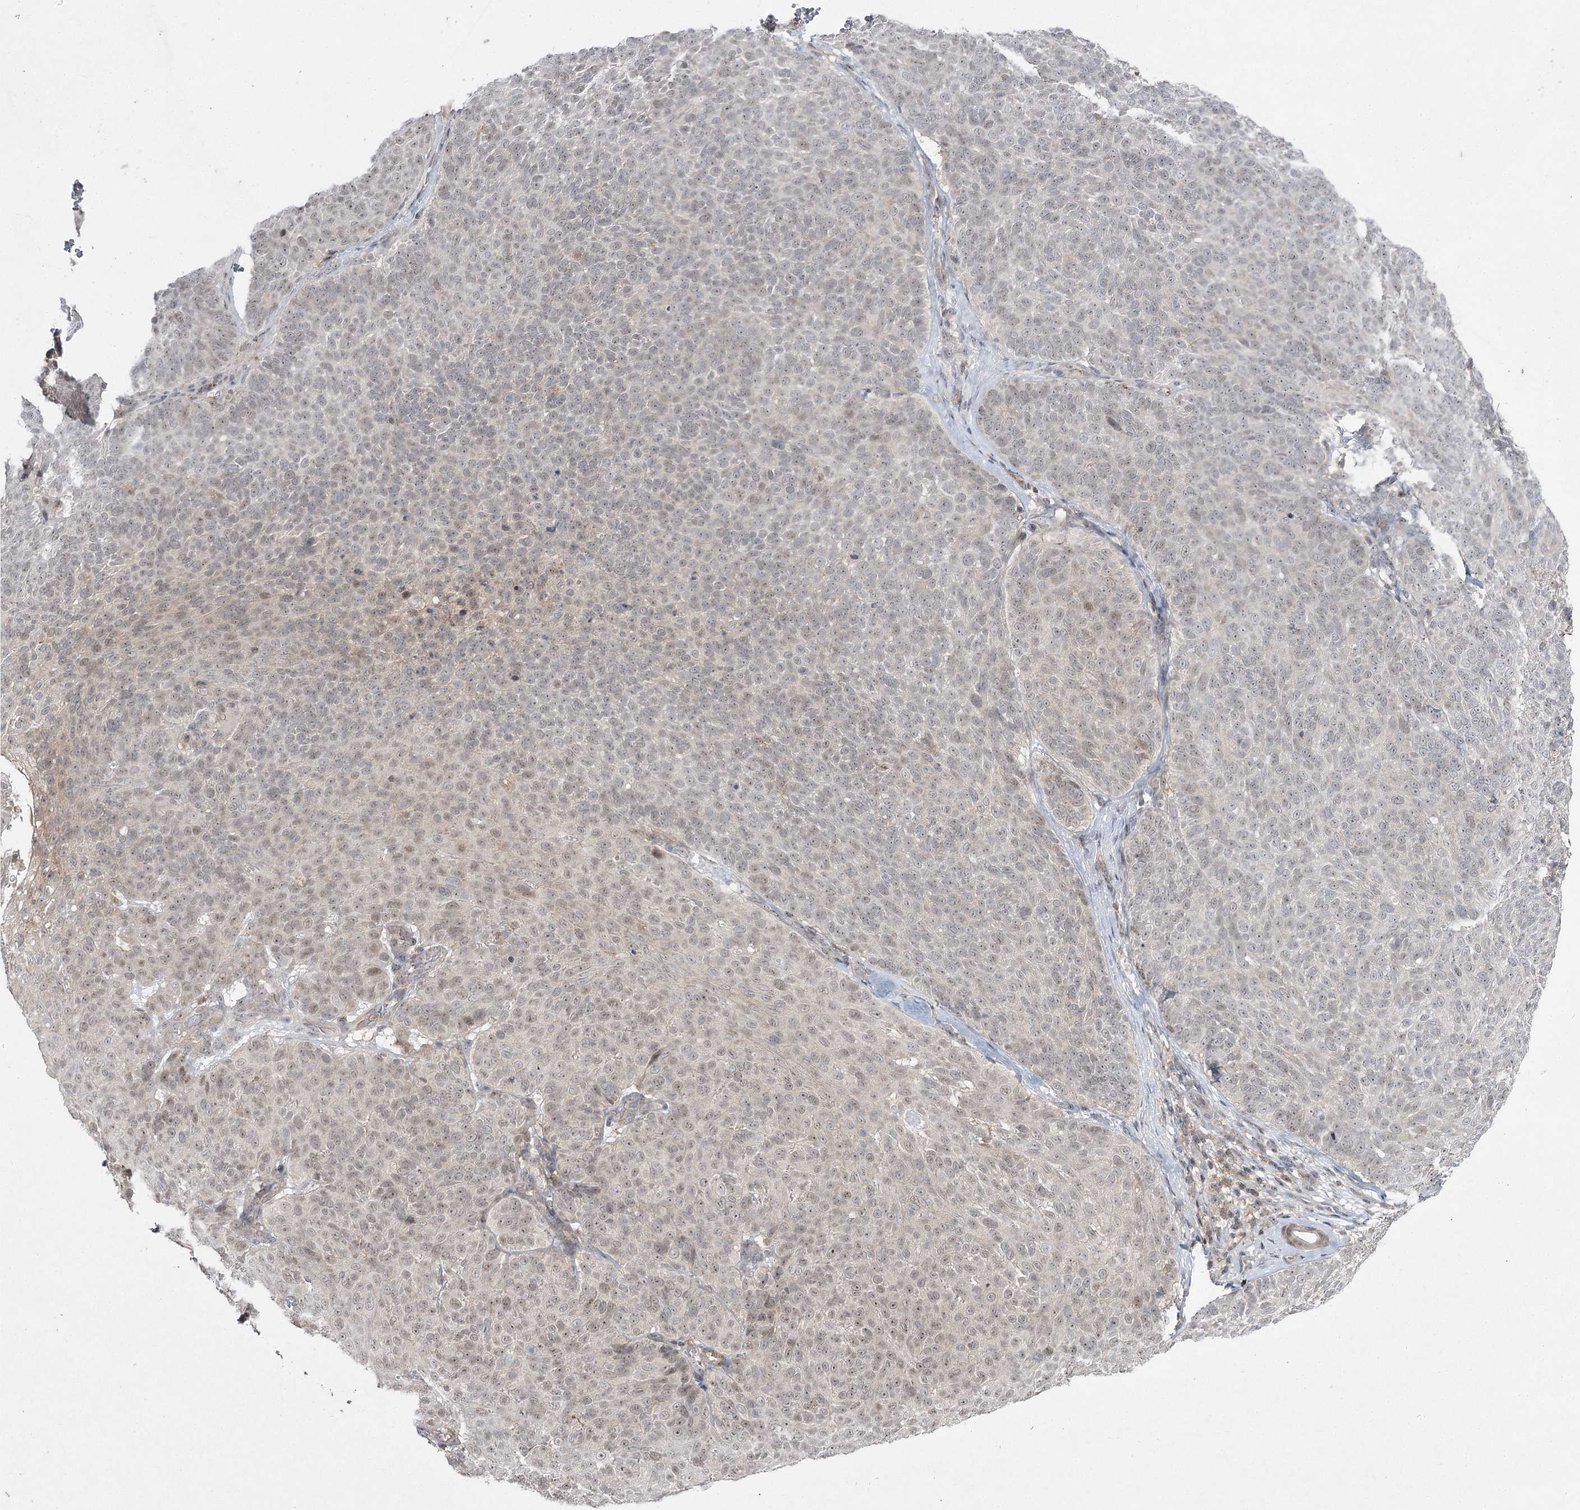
{"staining": {"intensity": "weak", "quantity": "25%-75%", "location": "nuclear"}, "tissue": "skin cancer", "cell_type": "Tumor cells", "image_type": "cancer", "snomed": [{"axis": "morphology", "description": "Basal cell carcinoma"}, {"axis": "topography", "description": "Skin"}], "caption": "Skin cancer (basal cell carcinoma) tissue shows weak nuclear staining in approximately 25%-75% of tumor cells", "gene": "WDR44", "patient": {"sex": "male", "age": 85}}